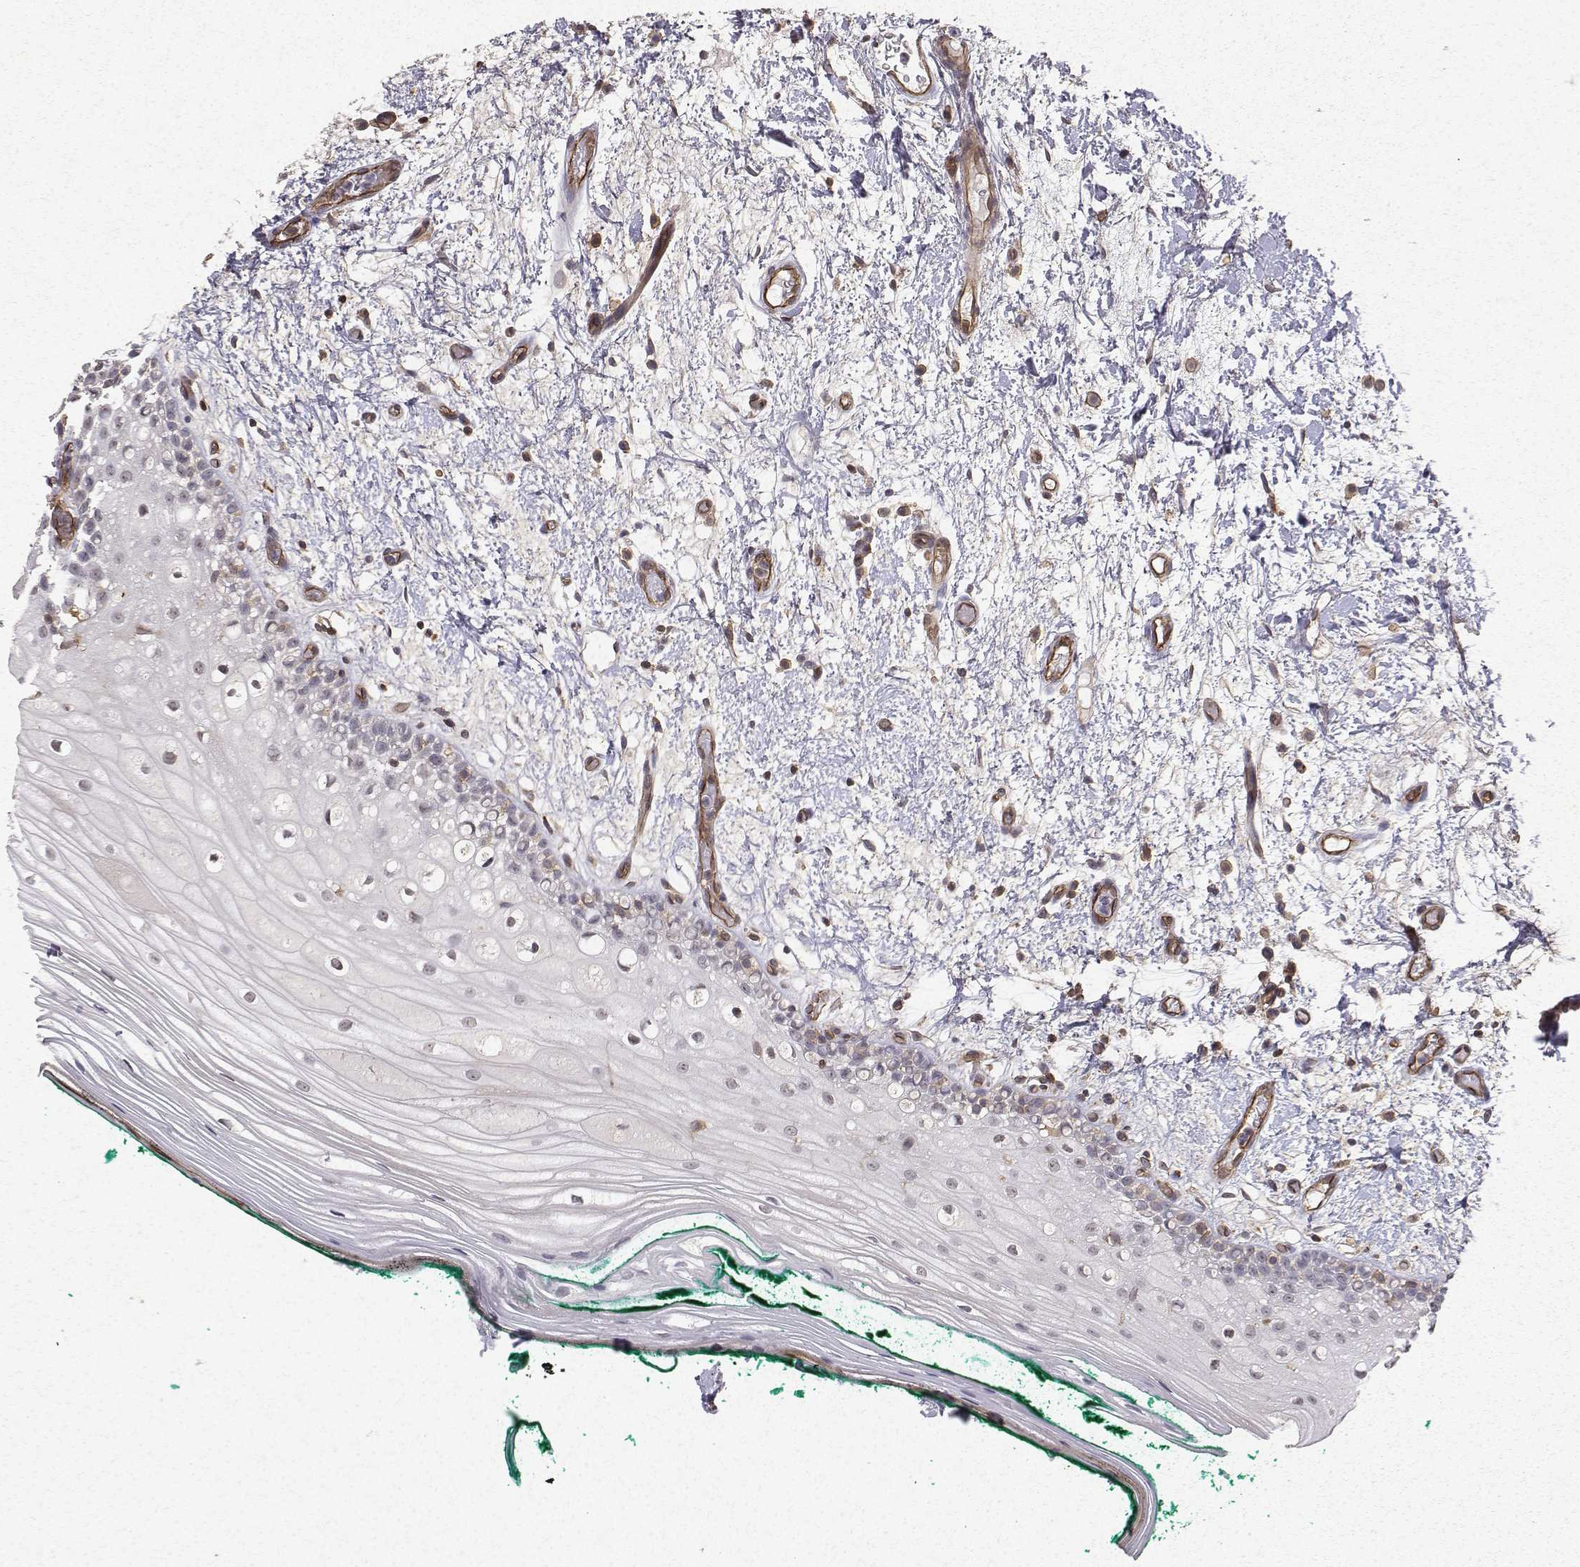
{"staining": {"intensity": "negative", "quantity": "none", "location": "none"}, "tissue": "oral mucosa", "cell_type": "Squamous epithelial cells", "image_type": "normal", "snomed": [{"axis": "morphology", "description": "Normal tissue, NOS"}, {"axis": "topography", "description": "Oral tissue"}], "caption": "Oral mucosa was stained to show a protein in brown. There is no significant expression in squamous epithelial cells. (DAB immunohistochemistry with hematoxylin counter stain).", "gene": "PTPRG", "patient": {"sex": "female", "age": 83}}